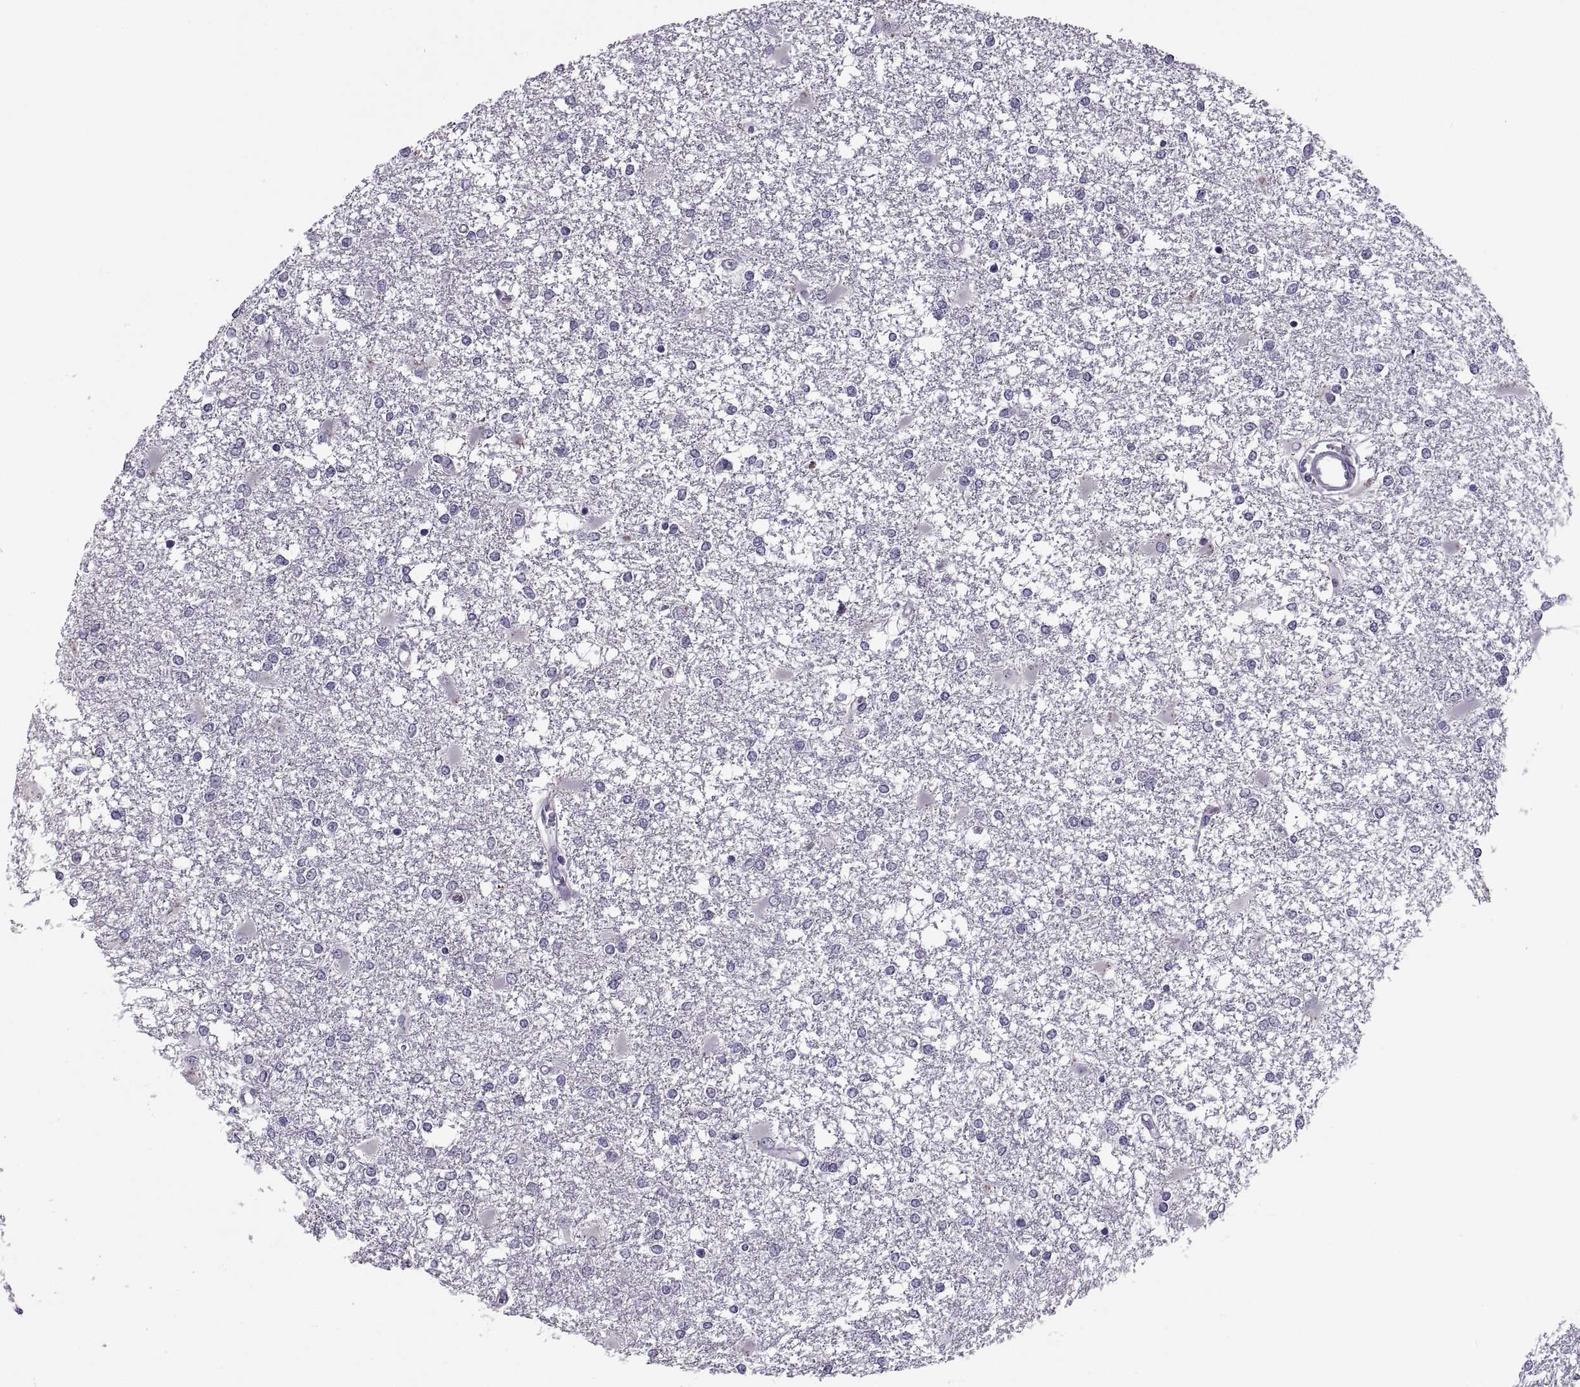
{"staining": {"intensity": "negative", "quantity": "none", "location": "none"}, "tissue": "glioma", "cell_type": "Tumor cells", "image_type": "cancer", "snomed": [{"axis": "morphology", "description": "Glioma, malignant, High grade"}, {"axis": "topography", "description": "Cerebral cortex"}], "caption": "The immunohistochemistry photomicrograph has no significant staining in tumor cells of glioma tissue.", "gene": "MAGEB1", "patient": {"sex": "male", "age": 79}}